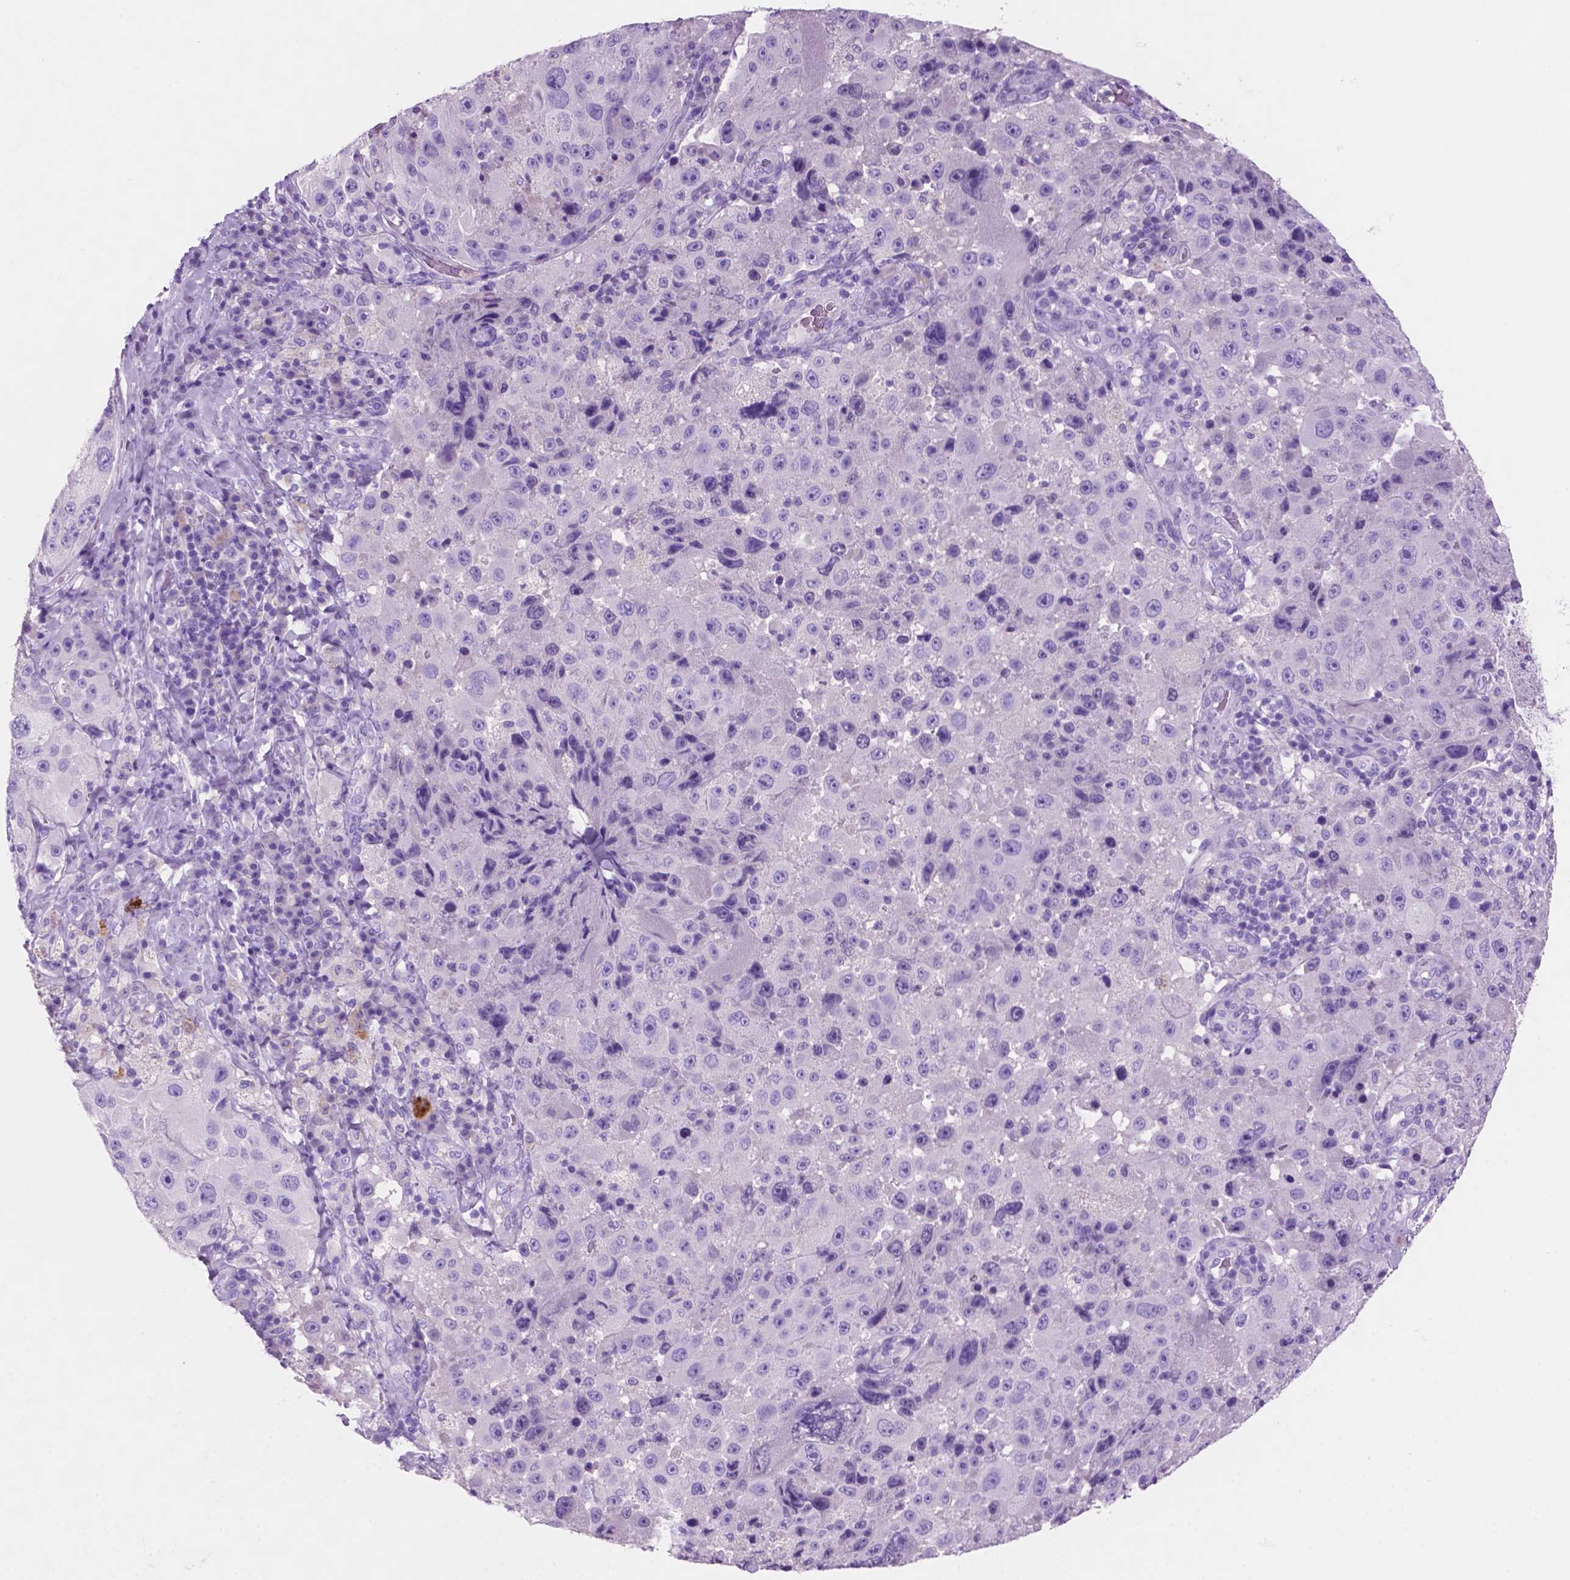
{"staining": {"intensity": "negative", "quantity": "none", "location": "none"}, "tissue": "melanoma", "cell_type": "Tumor cells", "image_type": "cancer", "snomed": [{"axis": "morphology", "description": "Malignant melanoma, Metastatic site"}, {"axis": "topography", "description": "Lymph node"}], "caption": "This histopathology image is of malignant melanoma (metastatic site) stained with IHC to label a protein in brown with the nuclei are counter-stained blue. There is no staining in tumor cells.", "gene": "POU4F1", "patient": {"sex": "male", "age": 62}}